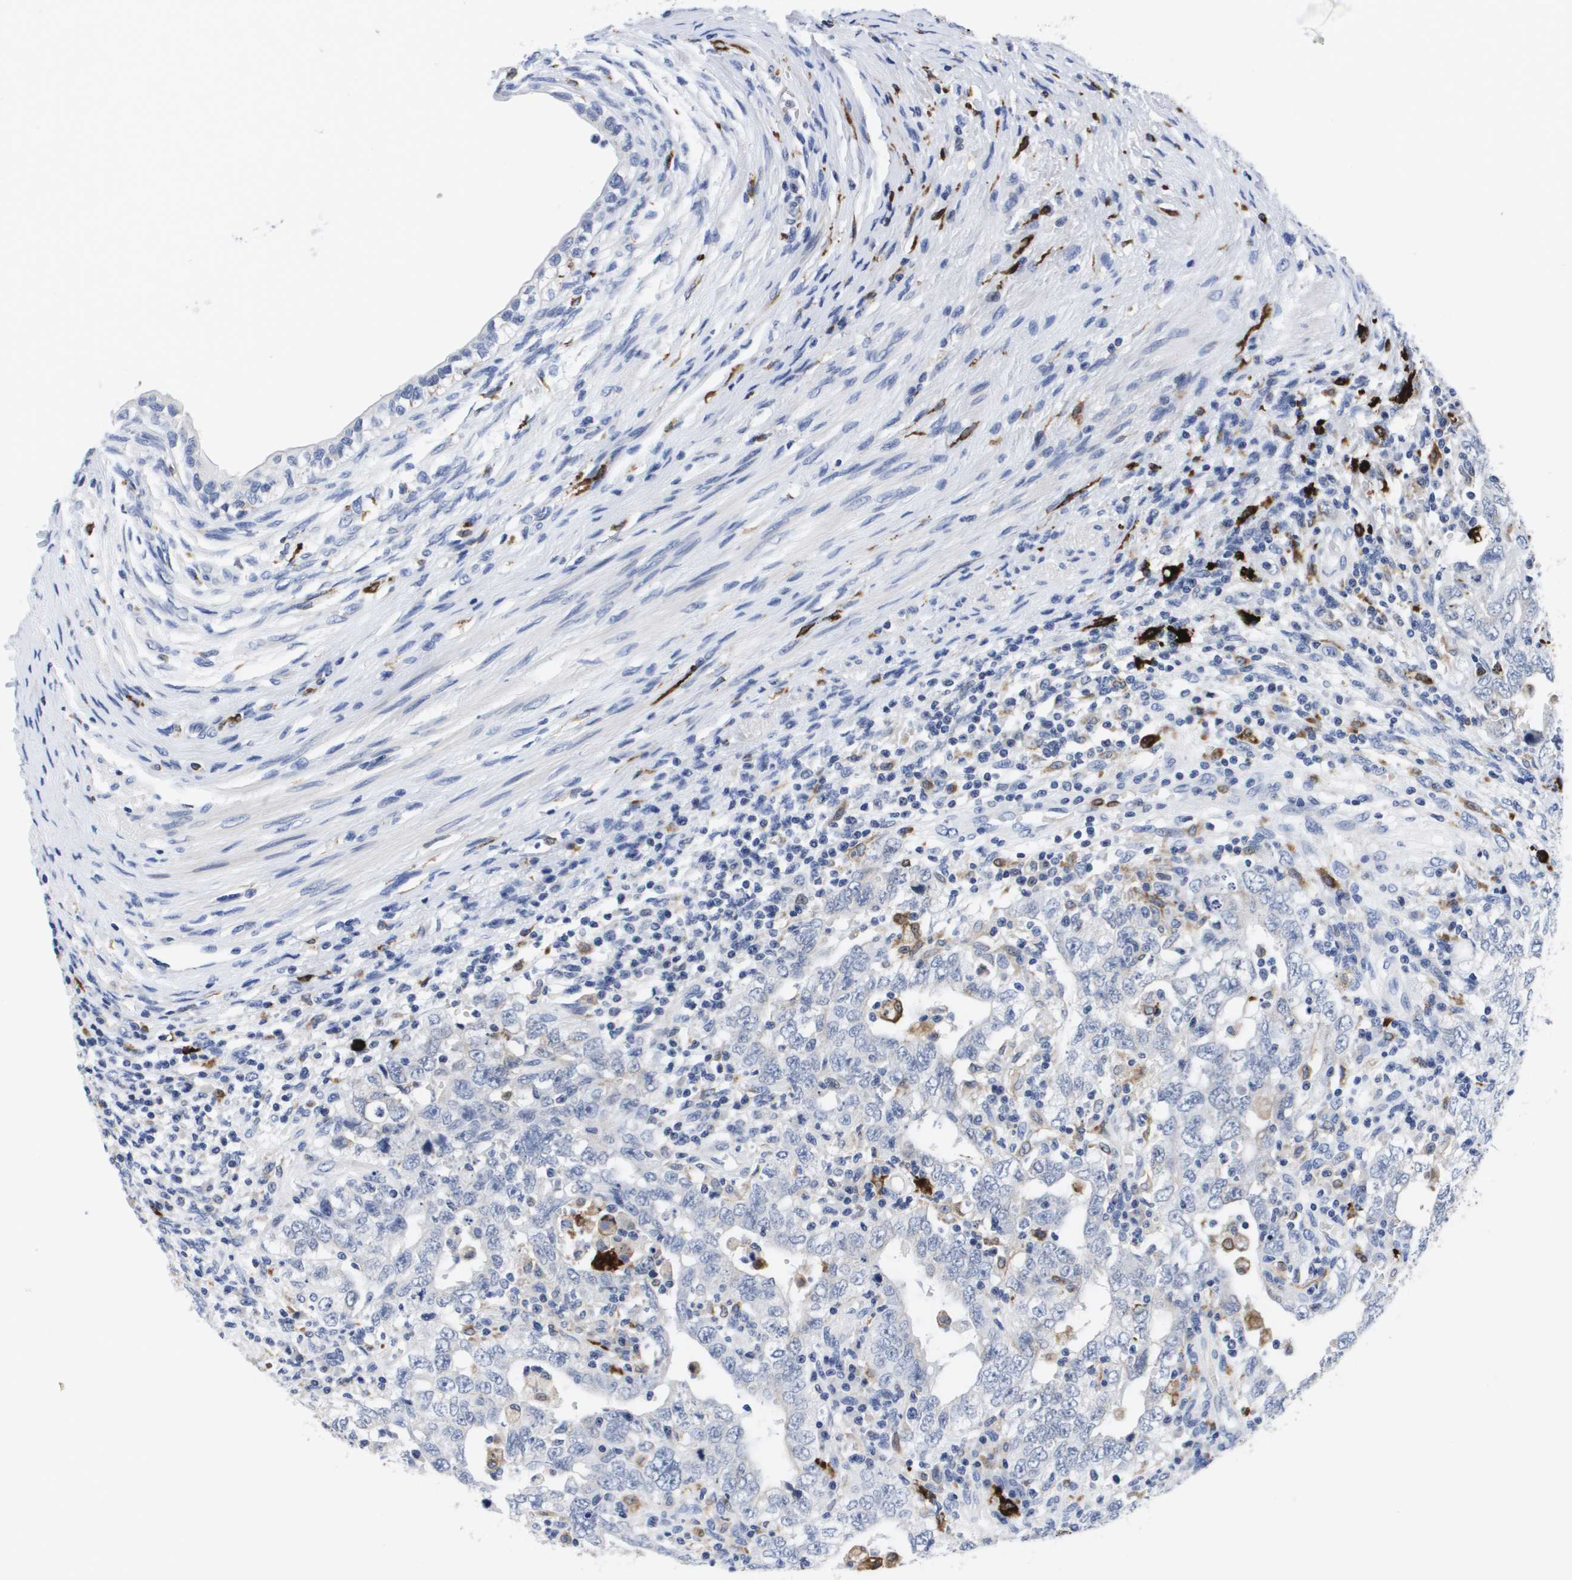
{"staining": {"intensity": "negative", "quantity": "none", "location": "none"}, "tissue": "testis cancer", "cell_type": "Tumor cells", "image_type": "cancer", "snomed": [{"axis": "morphology", "description": "Carcinoma, Embryonal, NOS"}, {"axis": "topography", "description": "Testis"}], "caption": "This is an immunohistochemistry photomicrograph of embryonal carcinoma (testis). There is no staining in tumor cells.", "gene": "HMOX1", "patient": {"sex": "male", "age": 26}}